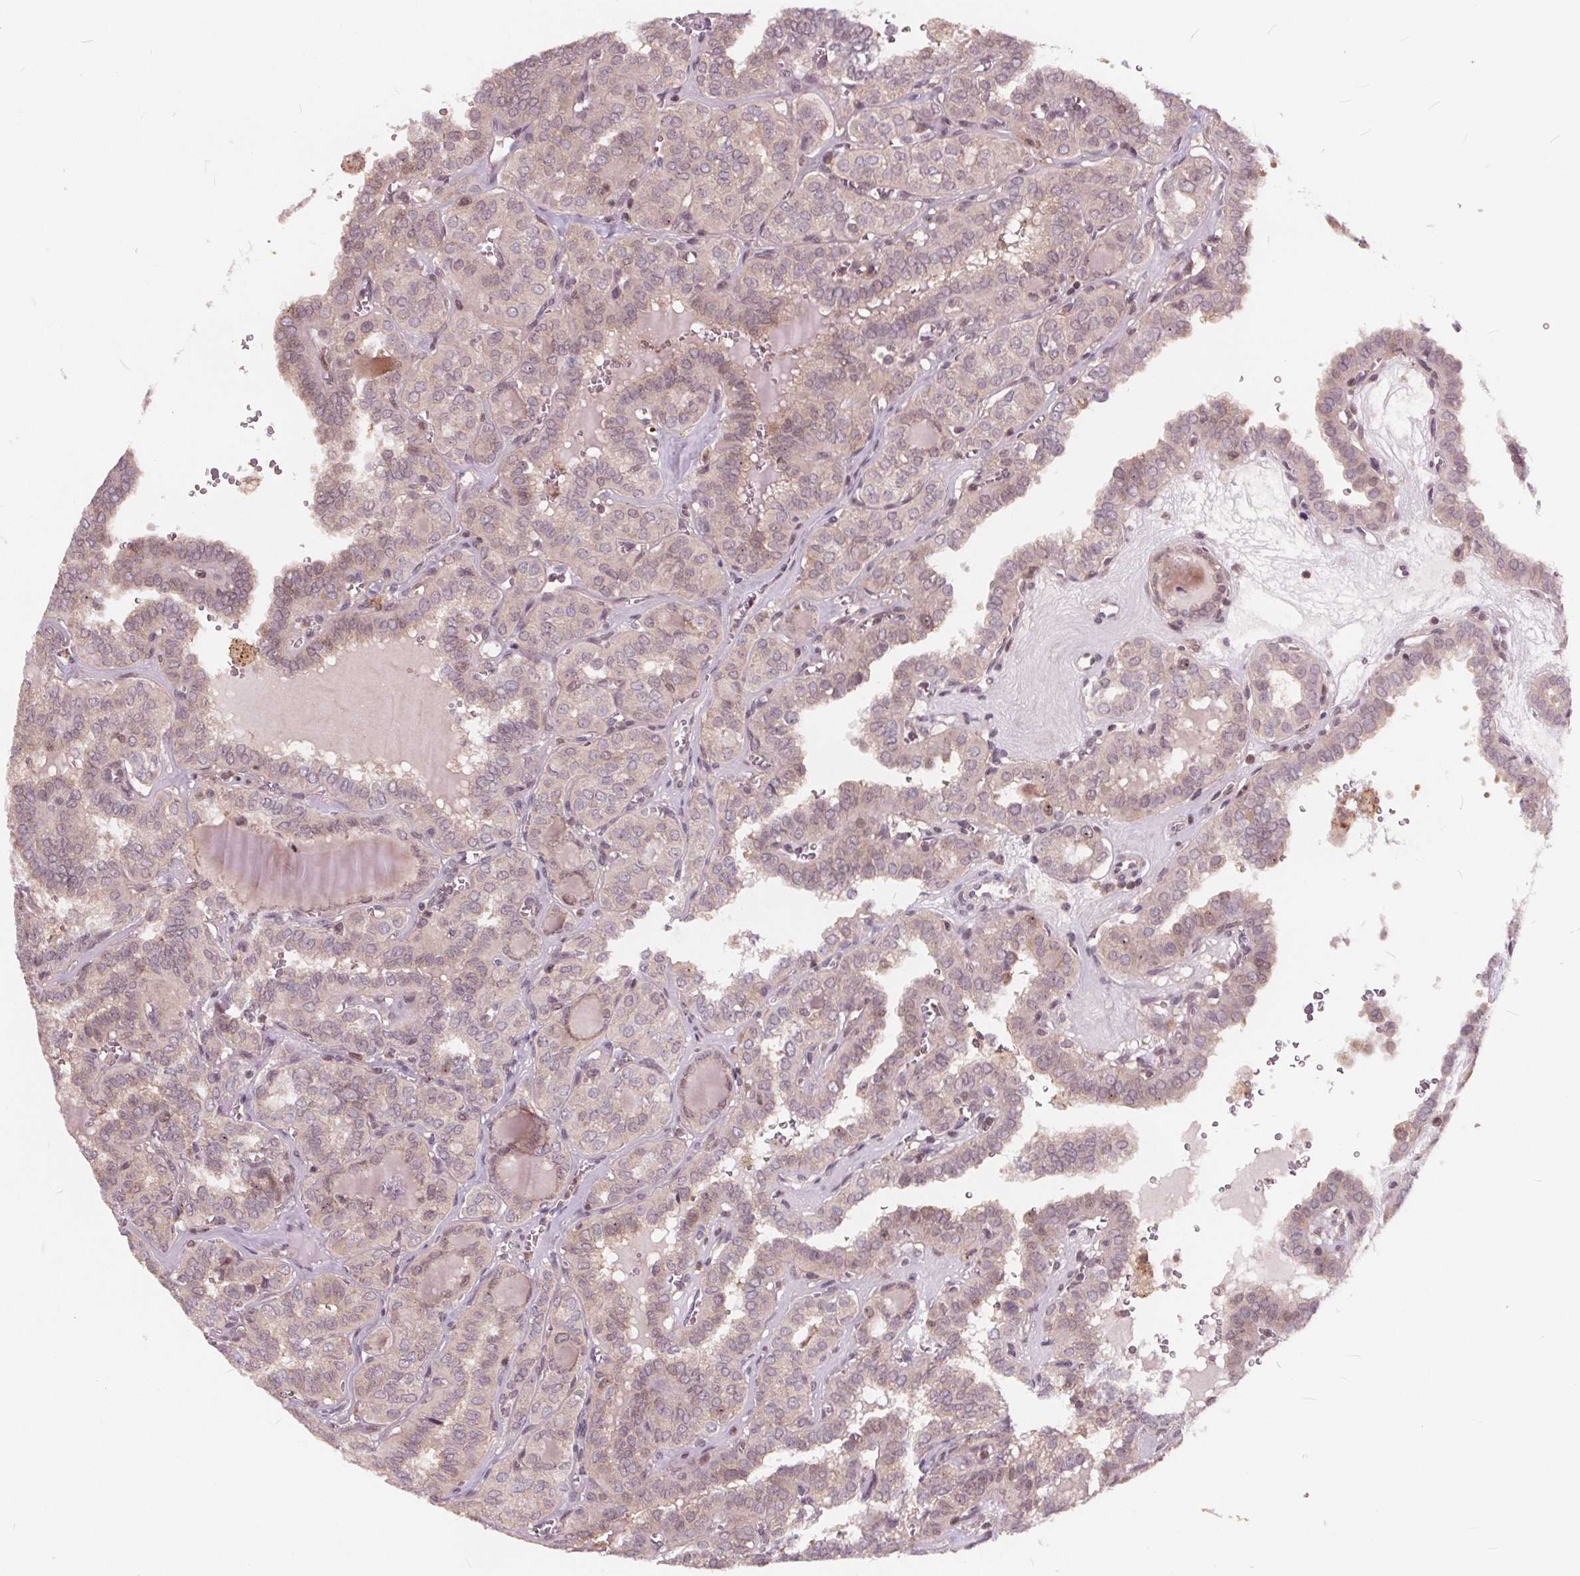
{"staining": {"intensity": "negative", "quantity": "none", "location": "none"}, "tissue": "thyroid cancer", "cell_type": "Tumor cells", "image_type": "cancer", "snomed": [{"axis": "morphology", "description": "Papillary adenocarcinoma, NOS"}, {"axis": "topography", "description": "Thyroid gland"}], "caption": "IHC of human papillary adenocarcinoma (thyroid) demonstrates no staining in tumor cells. (DAB (3,3'-diaminobenzidine) IHC, high magnification).", "gene": "HIF1AN", "patient": {"sex": "female", "age": 41}}